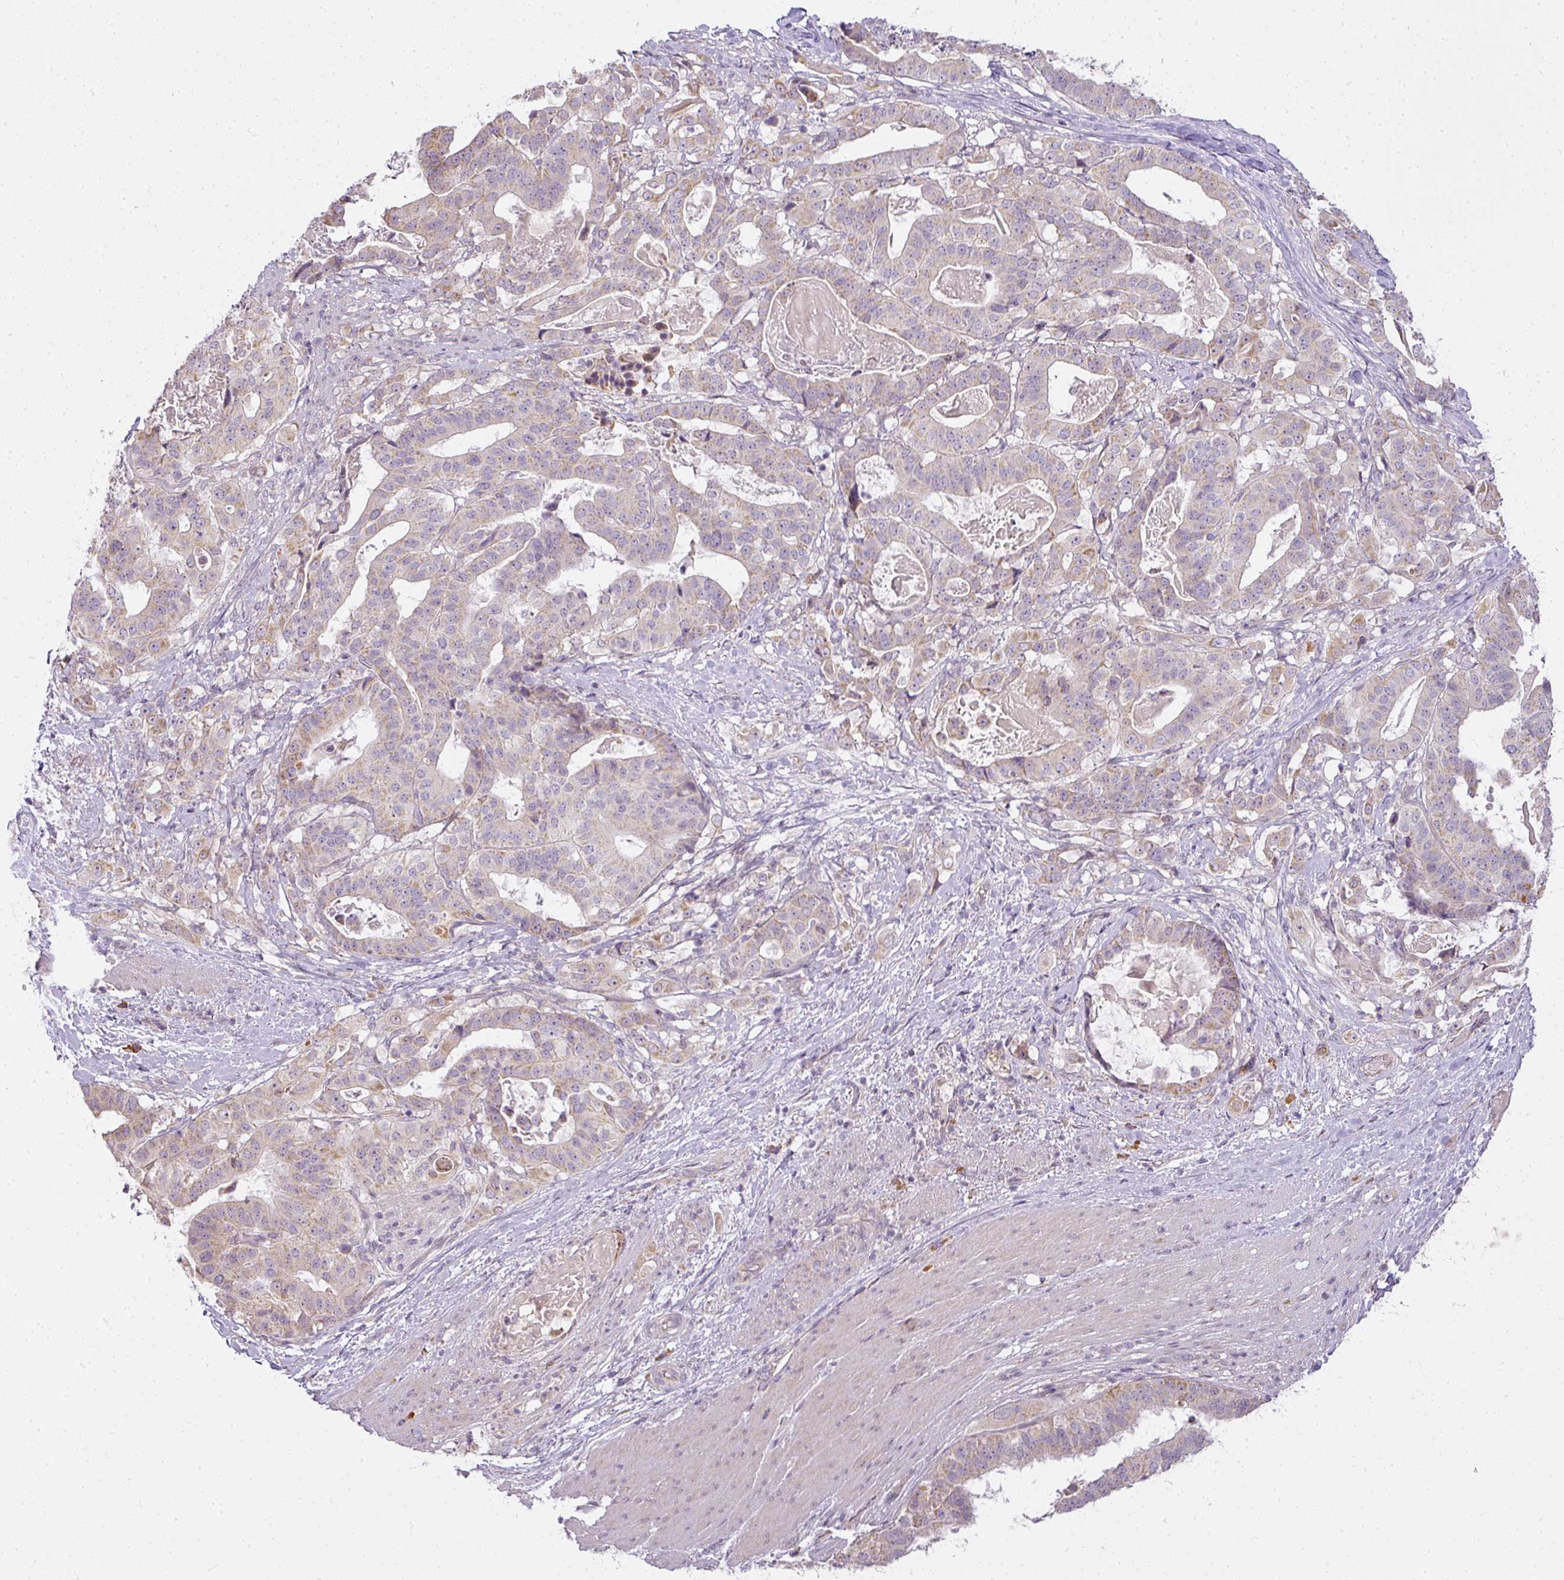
{"staining": {"intensity": "weak", "quantity": "25%-75%", "location": "cytoplasmic/membranous"}, "tissue": "stomach cancer", "cell_type": "Tumor cells", "image_type": "cancer", "snomed": [{"axis": "morphology", "description": "Adenocarcinoma, NOS"}, {"axis": "topography", "description": "Stomach"}], "caption": "Human stomach cancer stained with a brown dye shows weak cytoplasmic/membranous positive positivity in approximately 25%-75% of tumor cells.", "gene": "LY75", "patient": {"sex": "male", "age": 48}}